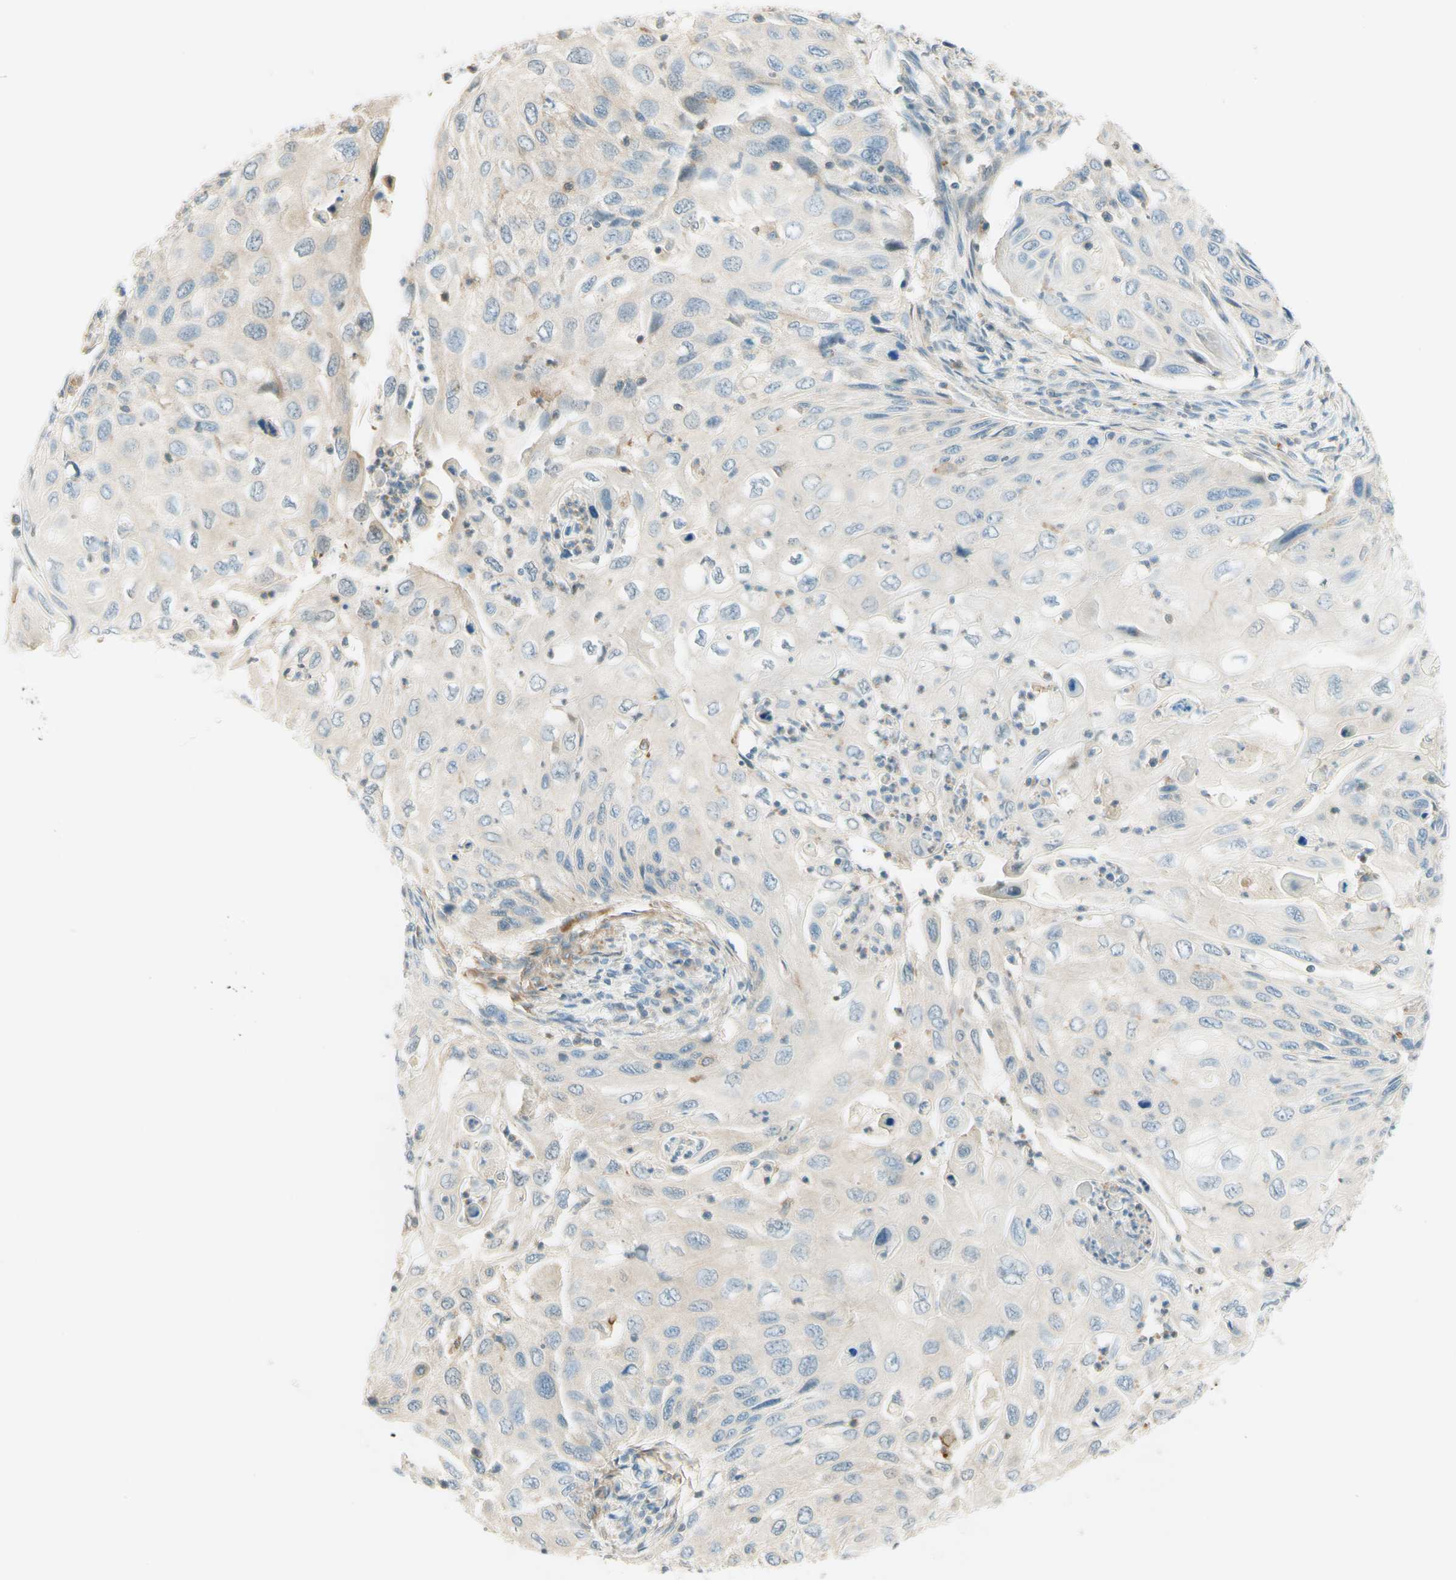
{"staining": {"intensity": "weak", "quantity": "<25%", "location": "cytoplasmic/membranous"}, "tissue": "cervical cancer", "cell_type": "Tumor cells", "image_type": "cancer", "snomed": [{"axis": "morphology", "description": "Squamous cell carcinoma, NOS"}, {"axis": "topography", "description": "Cervix"}], "caption": "Squamous cell carcinoma (cervical) was stained to show a protein in brown. There is no significant staining in tumor cells.", "gene": "PROM1", "patient": {"sex": "female", "age": 70}}